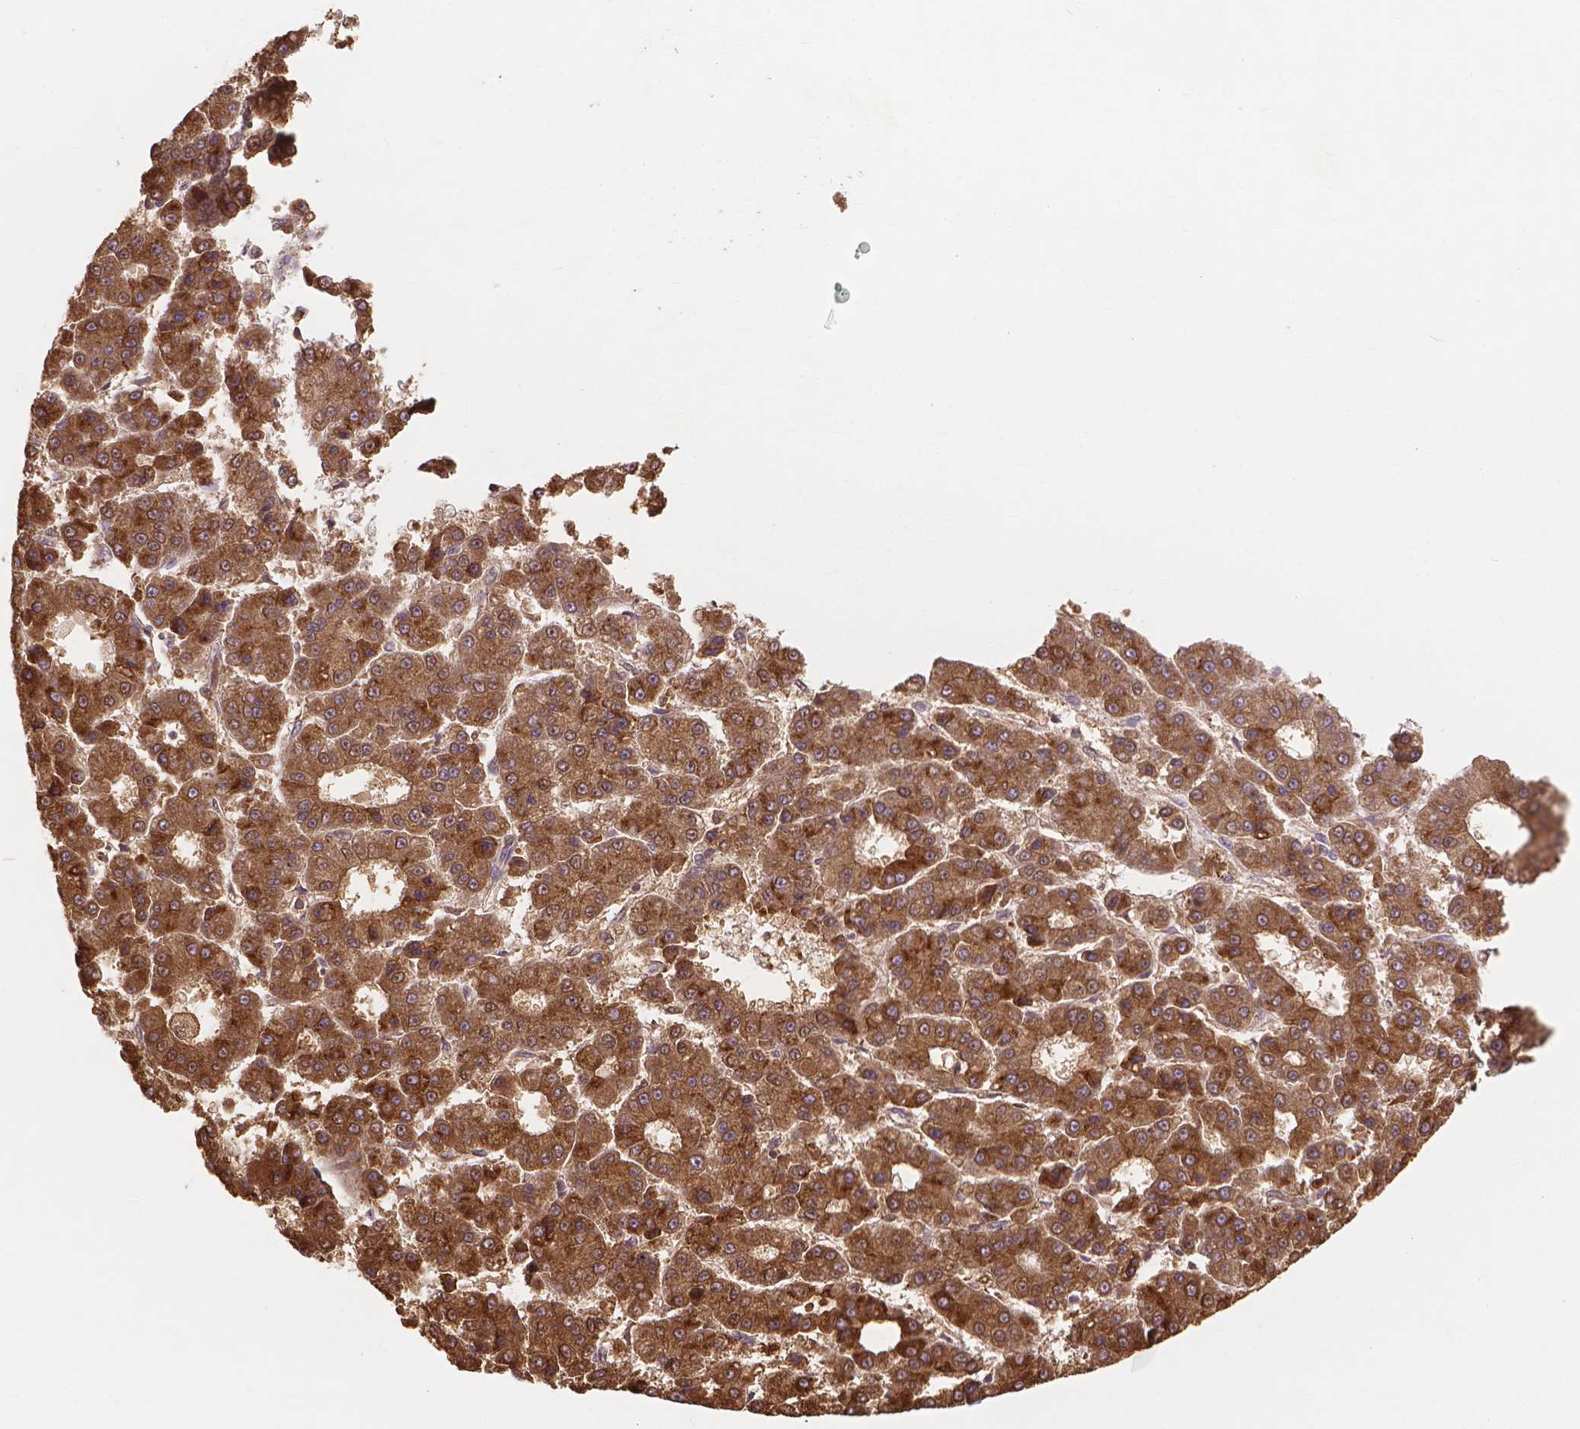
{"staining": {"intensity": "strong", "quantity": ">75%", "location": "cytoplasmic/membranous"}, "tissue": "liver cancer", "cell_type": "Tumor cells", "image_type": "cancer", "snomed": [{"axis": "morphology", "description": "Carcinoma, Hepatocellular, NOS"}, {"axis": "topography", "description": "Liver"}], "caption": "Hepatocellular carcinoma (liver) stained with a protein marker demonstrates strong staining in tumor cells.", "gene": "TAB2", "patient": {"sex": "male", "age": 70}}